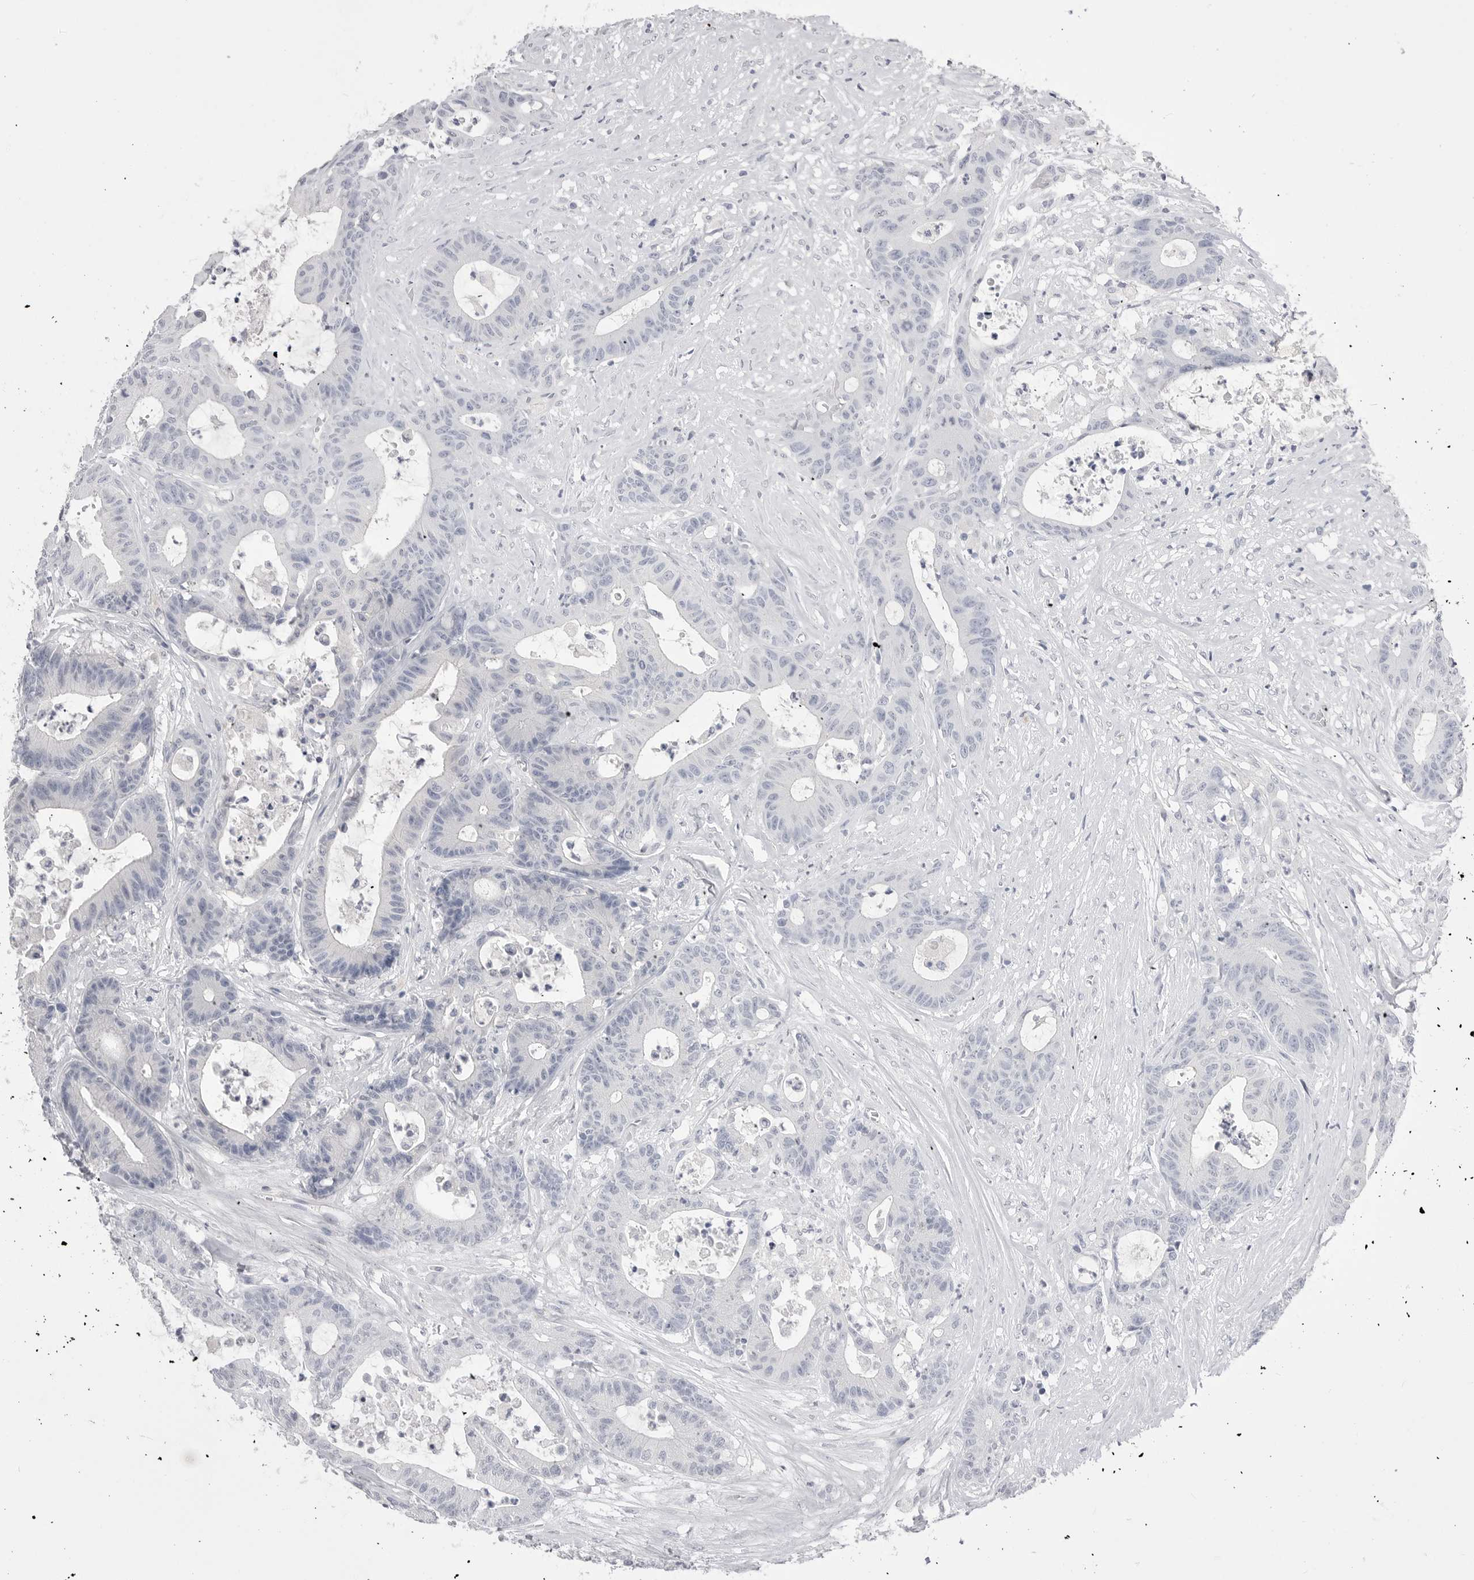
{"staining": {"intensity": "negative", "quantity": "none", "location": "none"}, "tissue": "colorectal cancer", "cell_type": "Tumor cells", "image_type": "cancer", "snomed": [{"axis": "morphology", "description": "Adenocarcinoma, NOS"}, {"axis": "topography", "description": "Colon"}], "caption": "Tumor cells show no significant protein positivity in adenocarcinoma (colorectal).", "gene": "CPB1", "patient": {"sex": "female", "age": 84}}